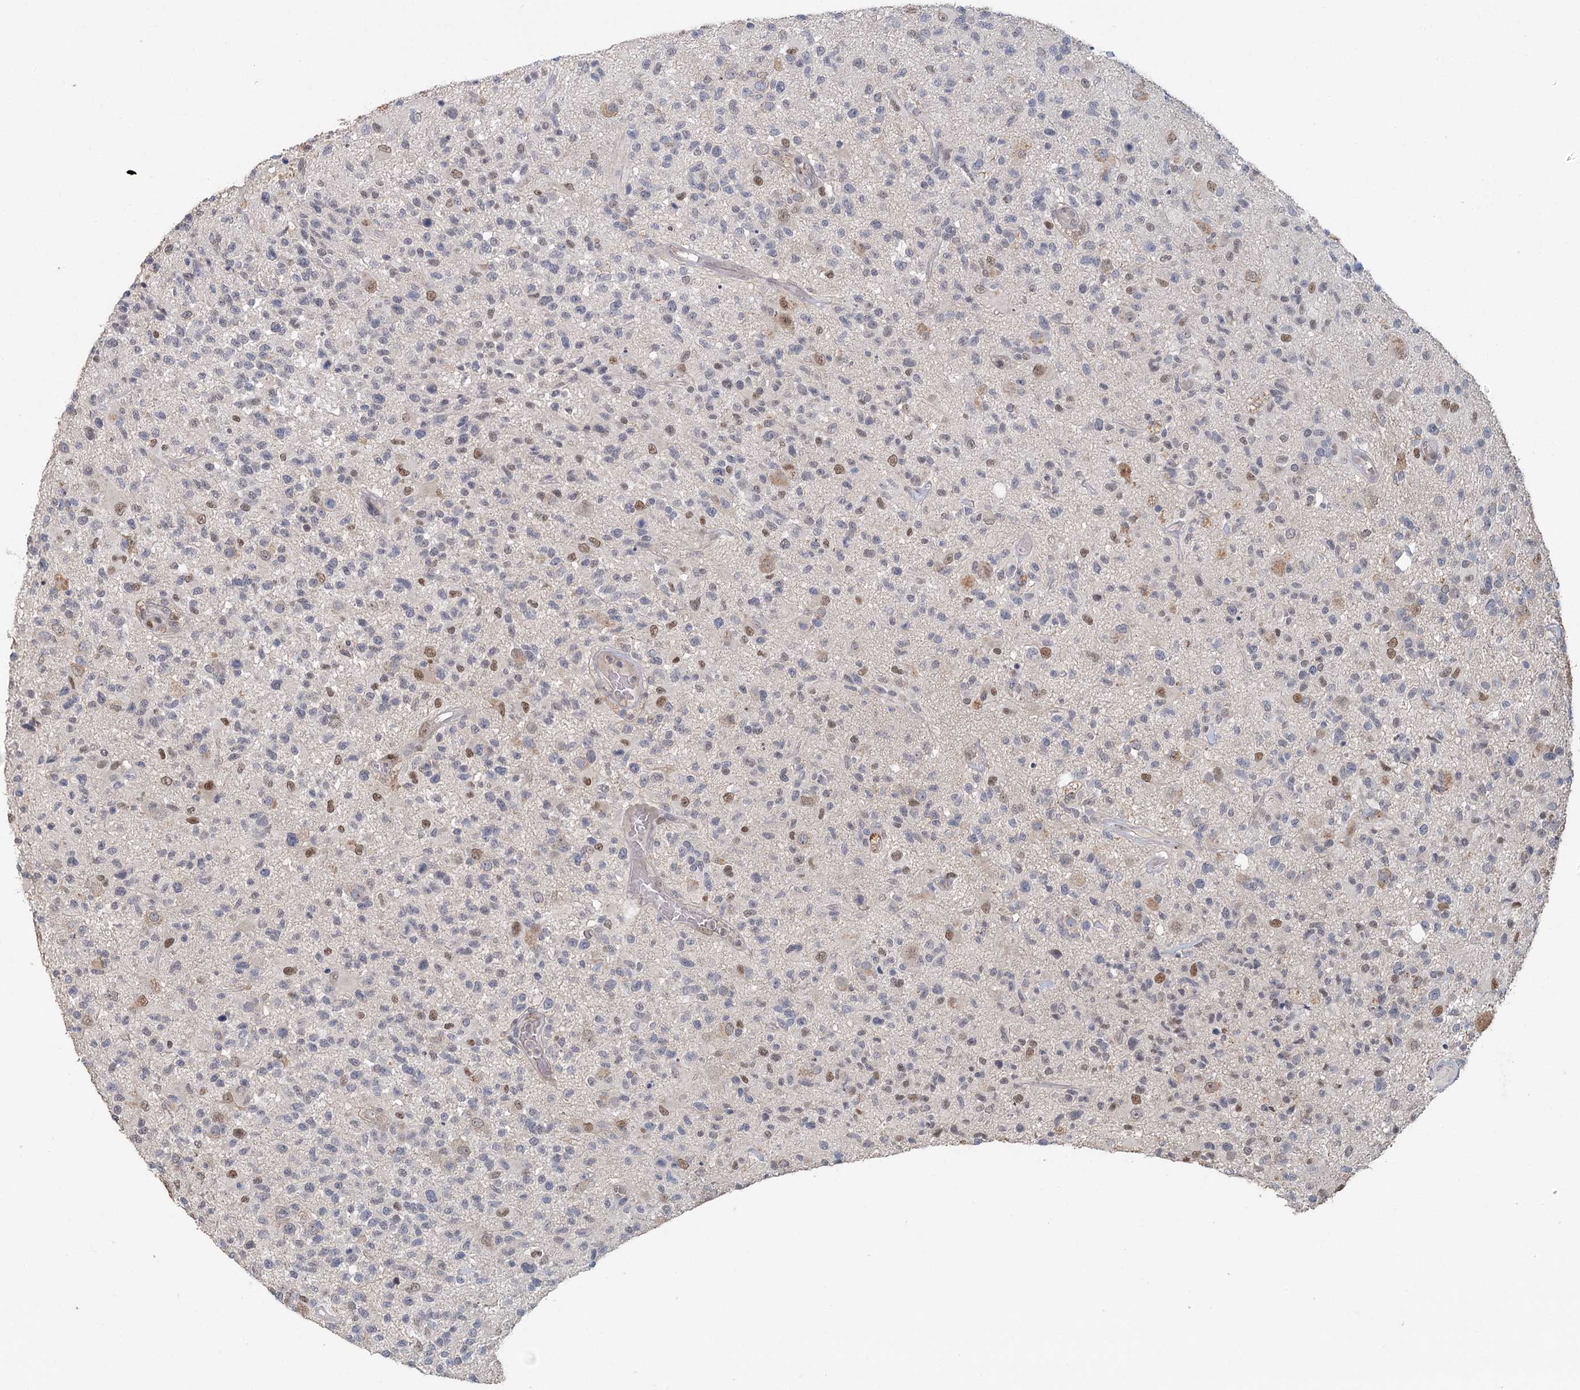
{"staining": {"intensity": "moderate", "quantity": "<25%", "location": "nuclear"}, "tissue": "glioma", "cell_type": "Tumor cells", "image_type": "cancer", "snomed": [{"axis": "morphology", "description": "Glioma, malignant, High grade"}, {"axis": "morphology", "description": "Glioblastoma, NOS"}, {"axis": "topography", "description": "Brain"}], "caption": "This histopathology image displays glioma stained with immunohistochemistry (IHC) to label a protein in brown. The nuclear of tumor cells show moderate positivity for the protein. Nuclei are counter-stained blue.", "gene": "ADK", "patient": {"sex": "male", "age": 60}}